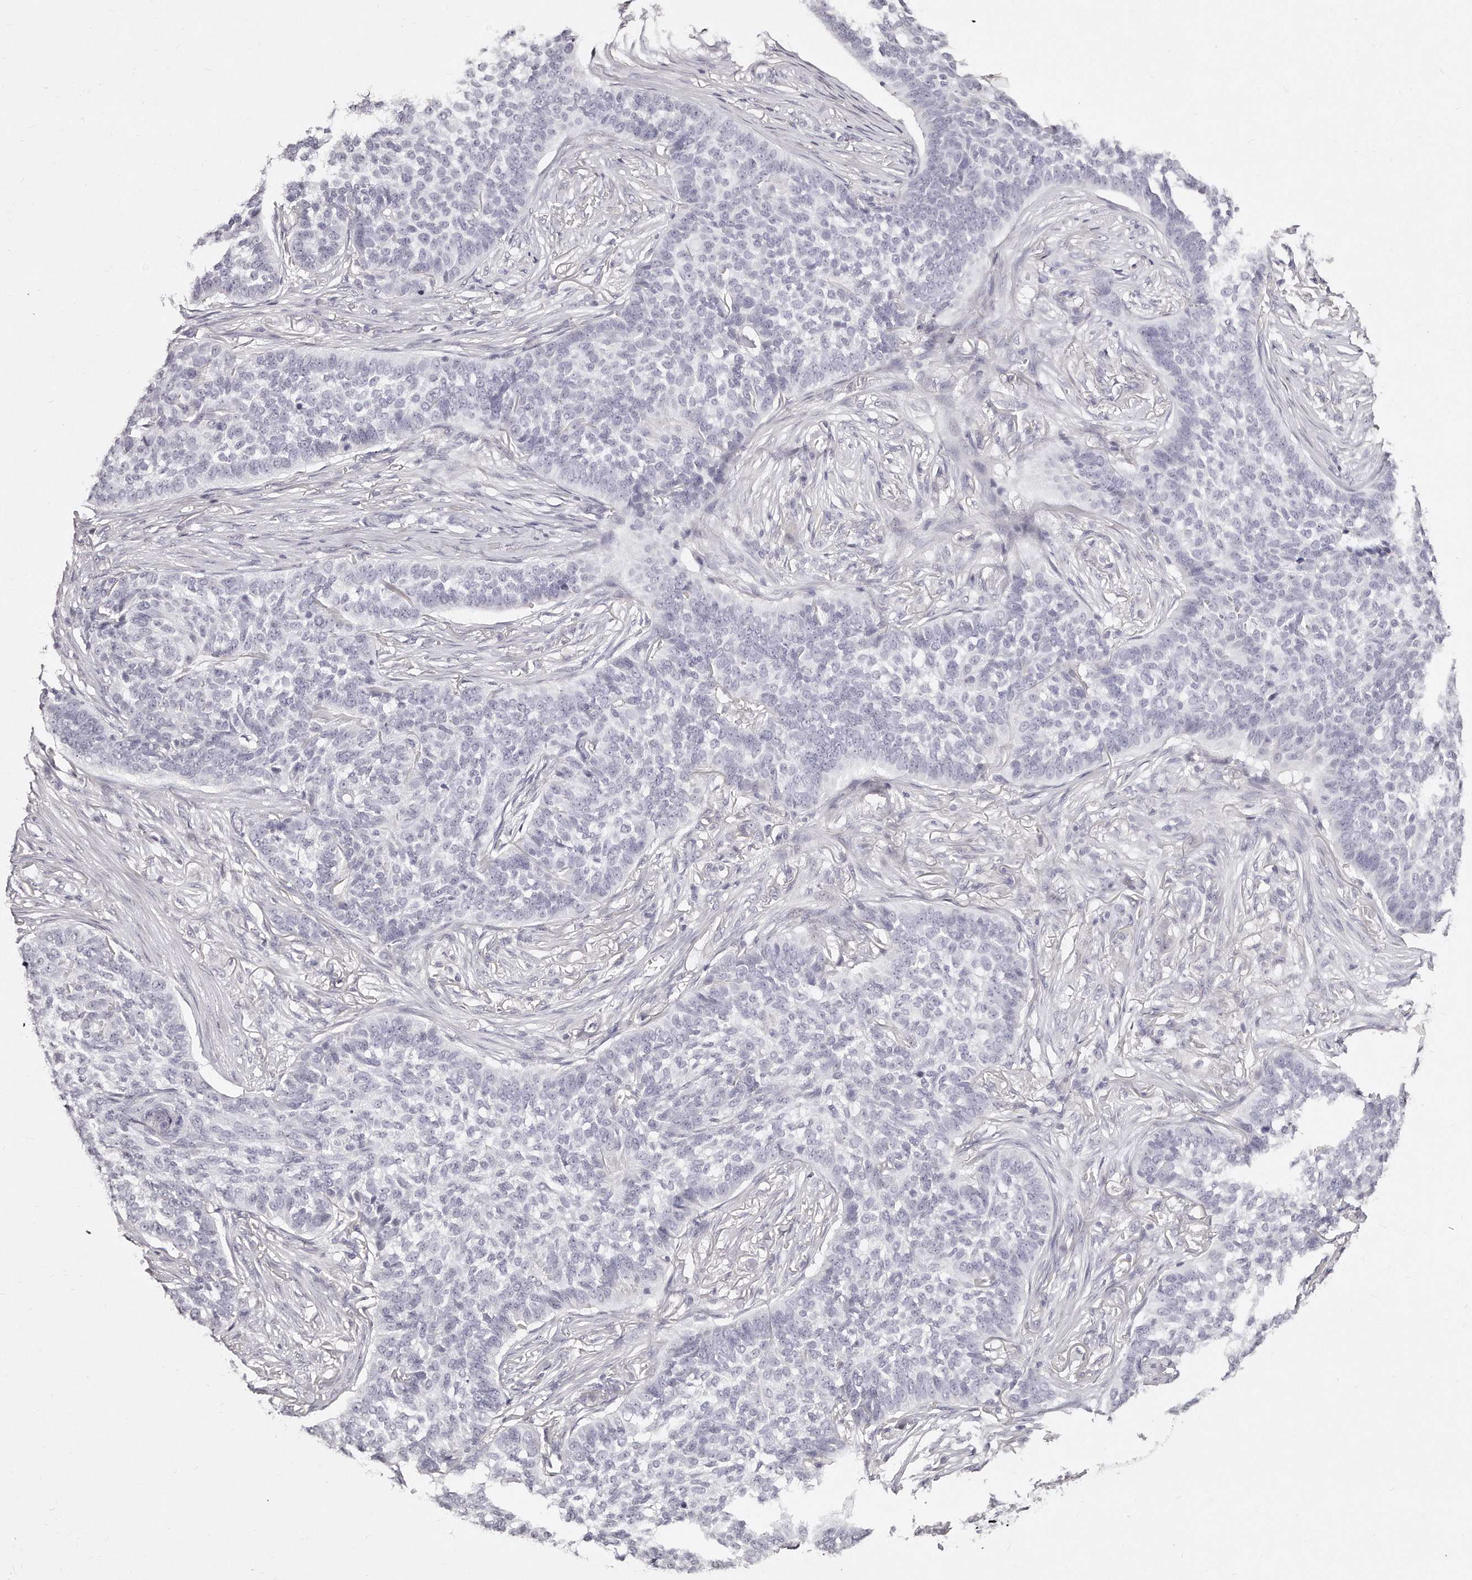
{"staining": {"intensity": "negative", "quantity": "none", "location": "none"}, "tissue": "skin cancer", "cell_type": "Tumor cells", "image_type": "cancer", "snomed": [{"axis": "morphology", "description": "Basal cell carcinoma"}, {"axis": "topography", "description": "Skin"}], "caption": "IHC histopathology image of human skin cancer stained for a protein (brown), which shows no staining in tumor cells.", "gene": "GDA", "patient": {"sex": "male", "age": 85}}